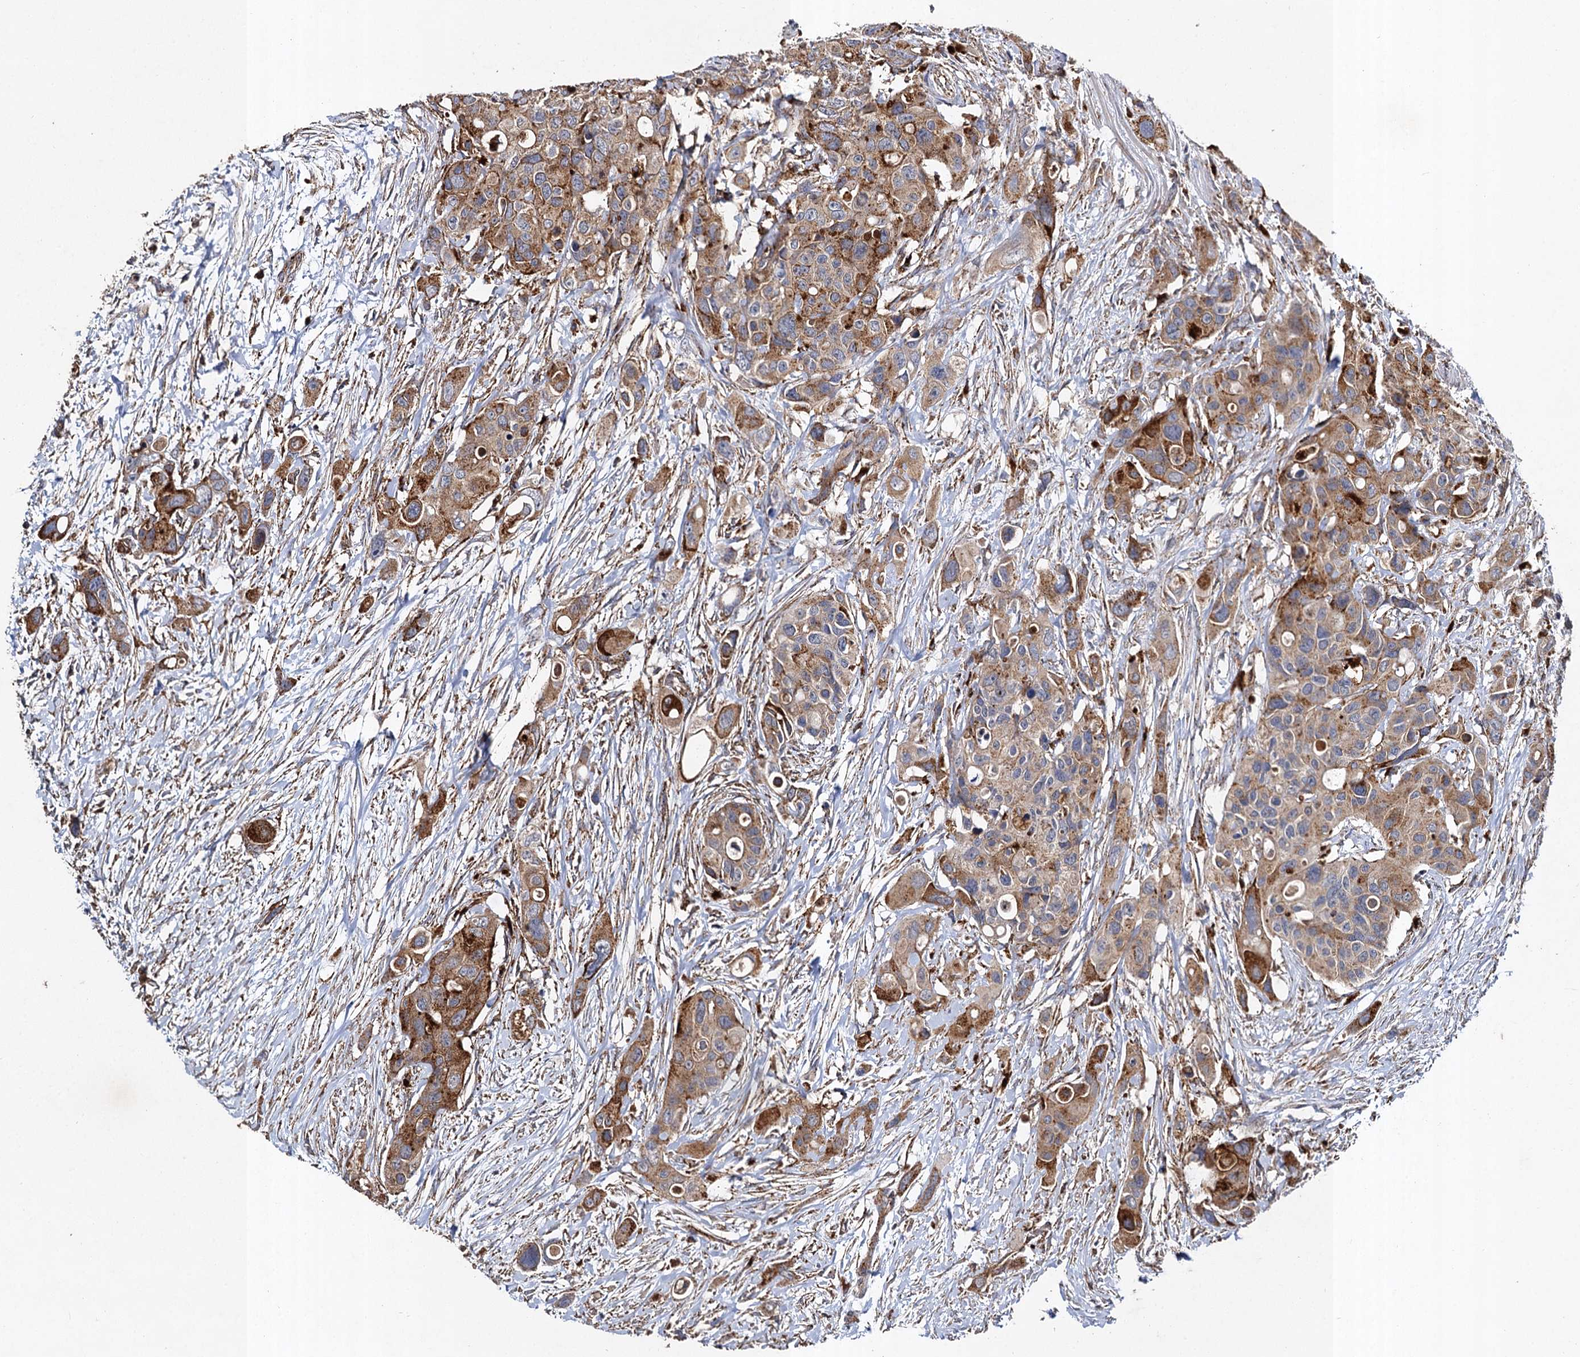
{"staining": {"intensity": "strong", "quantity": "25%-75%", "location": "cytoplasmic/membranous"}, "tissue": "colorectal cancer", "cell_type": "Tumor cells", "image_type": "cancer", "snomed": [{"axis": "morphology", "description": "Adenocarcinoma, NOS"}, {"axis": "topography", "description": "Colon"}], "caption": "The image demonstrates a brown stain indicating the presence of a protein in the cytoplasmic/membranous of tumor cells in colorectal adenocarcinoma. The staining was performed using DAB (3,3'-diaminobenzidine), with brown indicating positive protein expression. Nuclei are stained blue with hematoxylin.", "gene": "GBA1", "patient": {"sex": "male", "age": 77}}